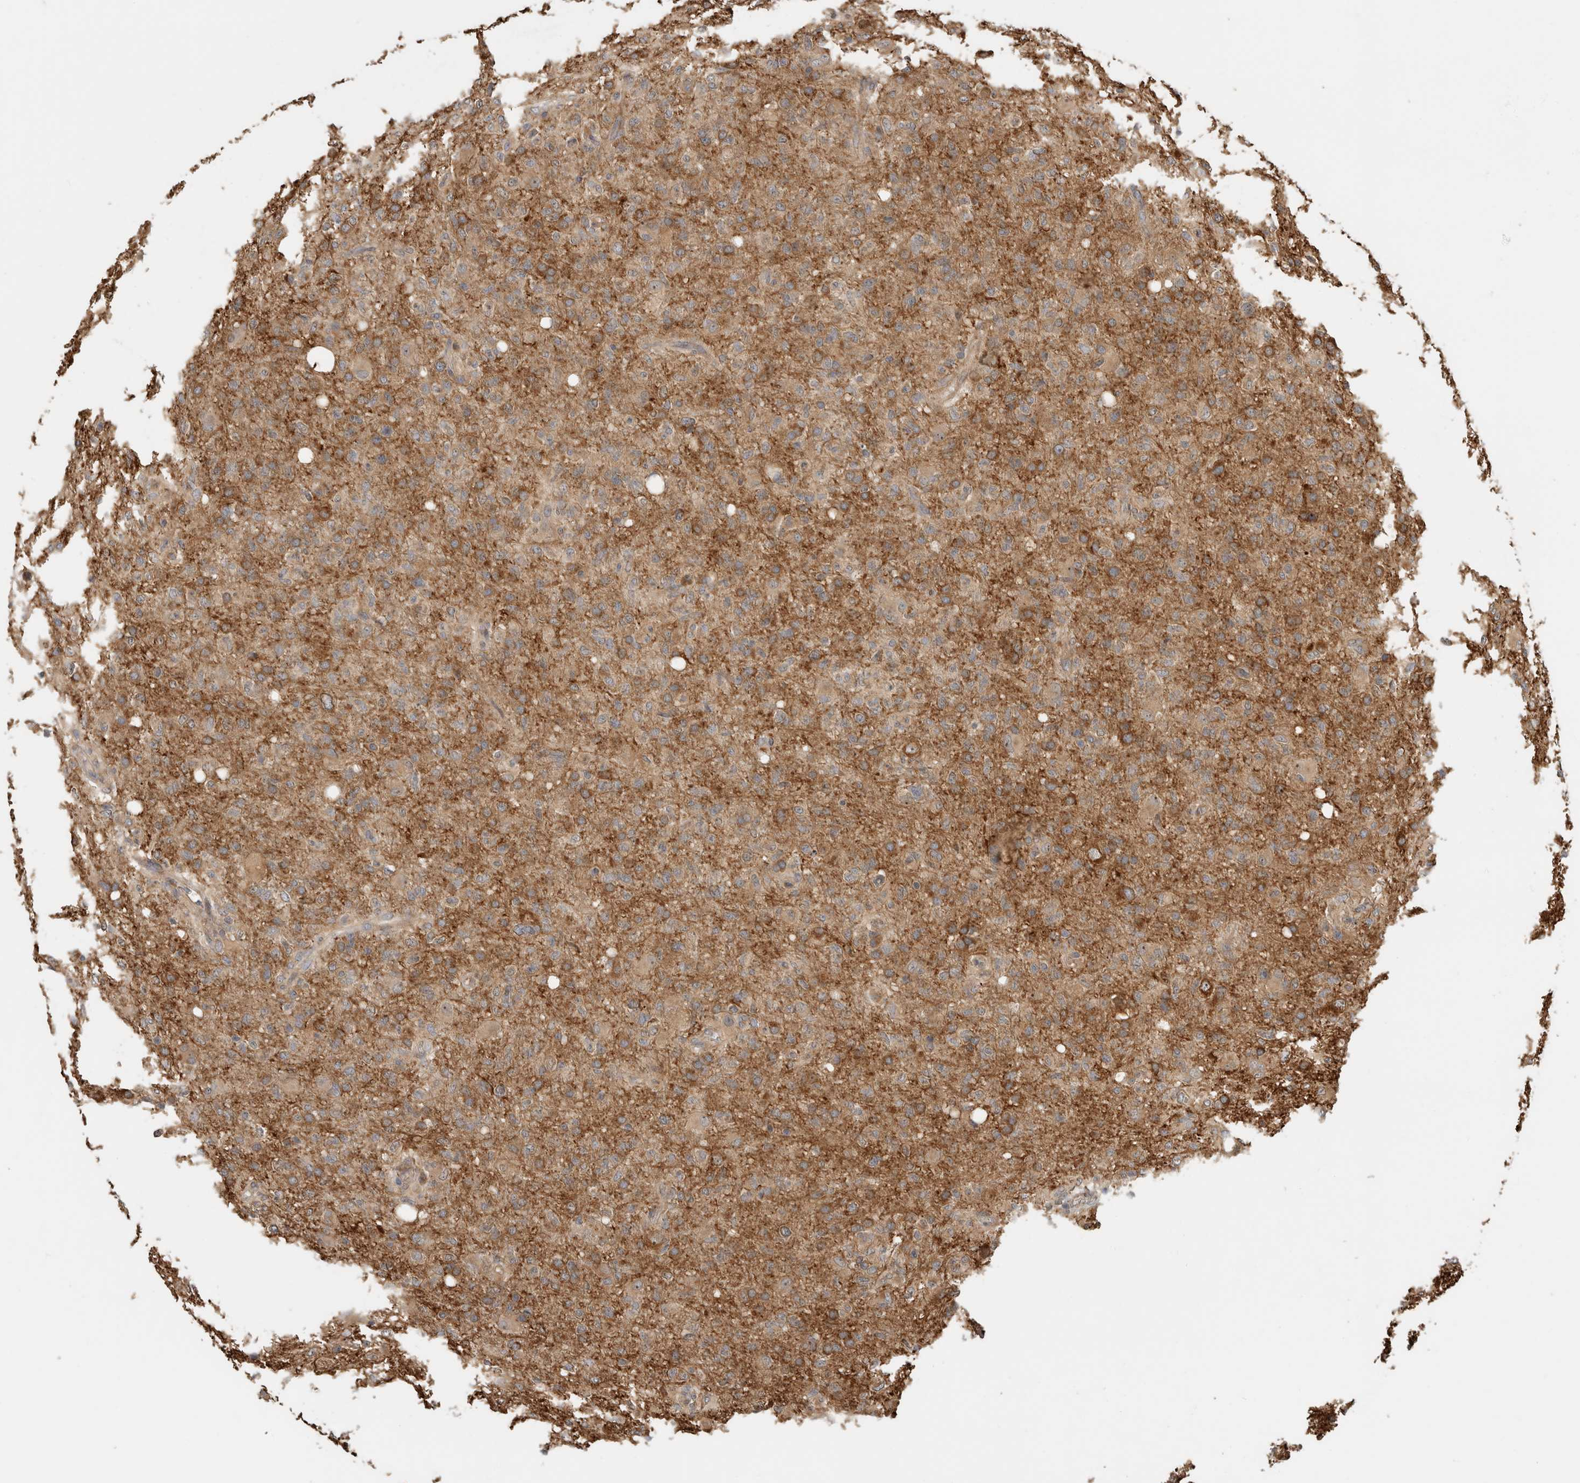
{"staining": {"intensity": "moderate", "quantity": "25%-75%", "location": "cytoplasmic/membranous"}, "tissue": "glioma", "cell_type": "Tumor cells", "image_type": "cancer", "snomed": [{"axis": "morphology", "description": "Glioma, malignant, High grade"}, {"axis": "topography", "description": "Brain"}], "caption": "Malignant glioma (high-grade) stained with DAB (3,3'-diaminobenzidine) IHC reveals medium levels of moderate cytoplasmic/membranous positivity in about 25%-75% of tumor cells. Using DAB (brown) and hematoxylin (blue) stains, captured at high magnification using brightfield microscopy.", "gene": "PCDHB15", "patient": {"sex": "female", "age": 57}}